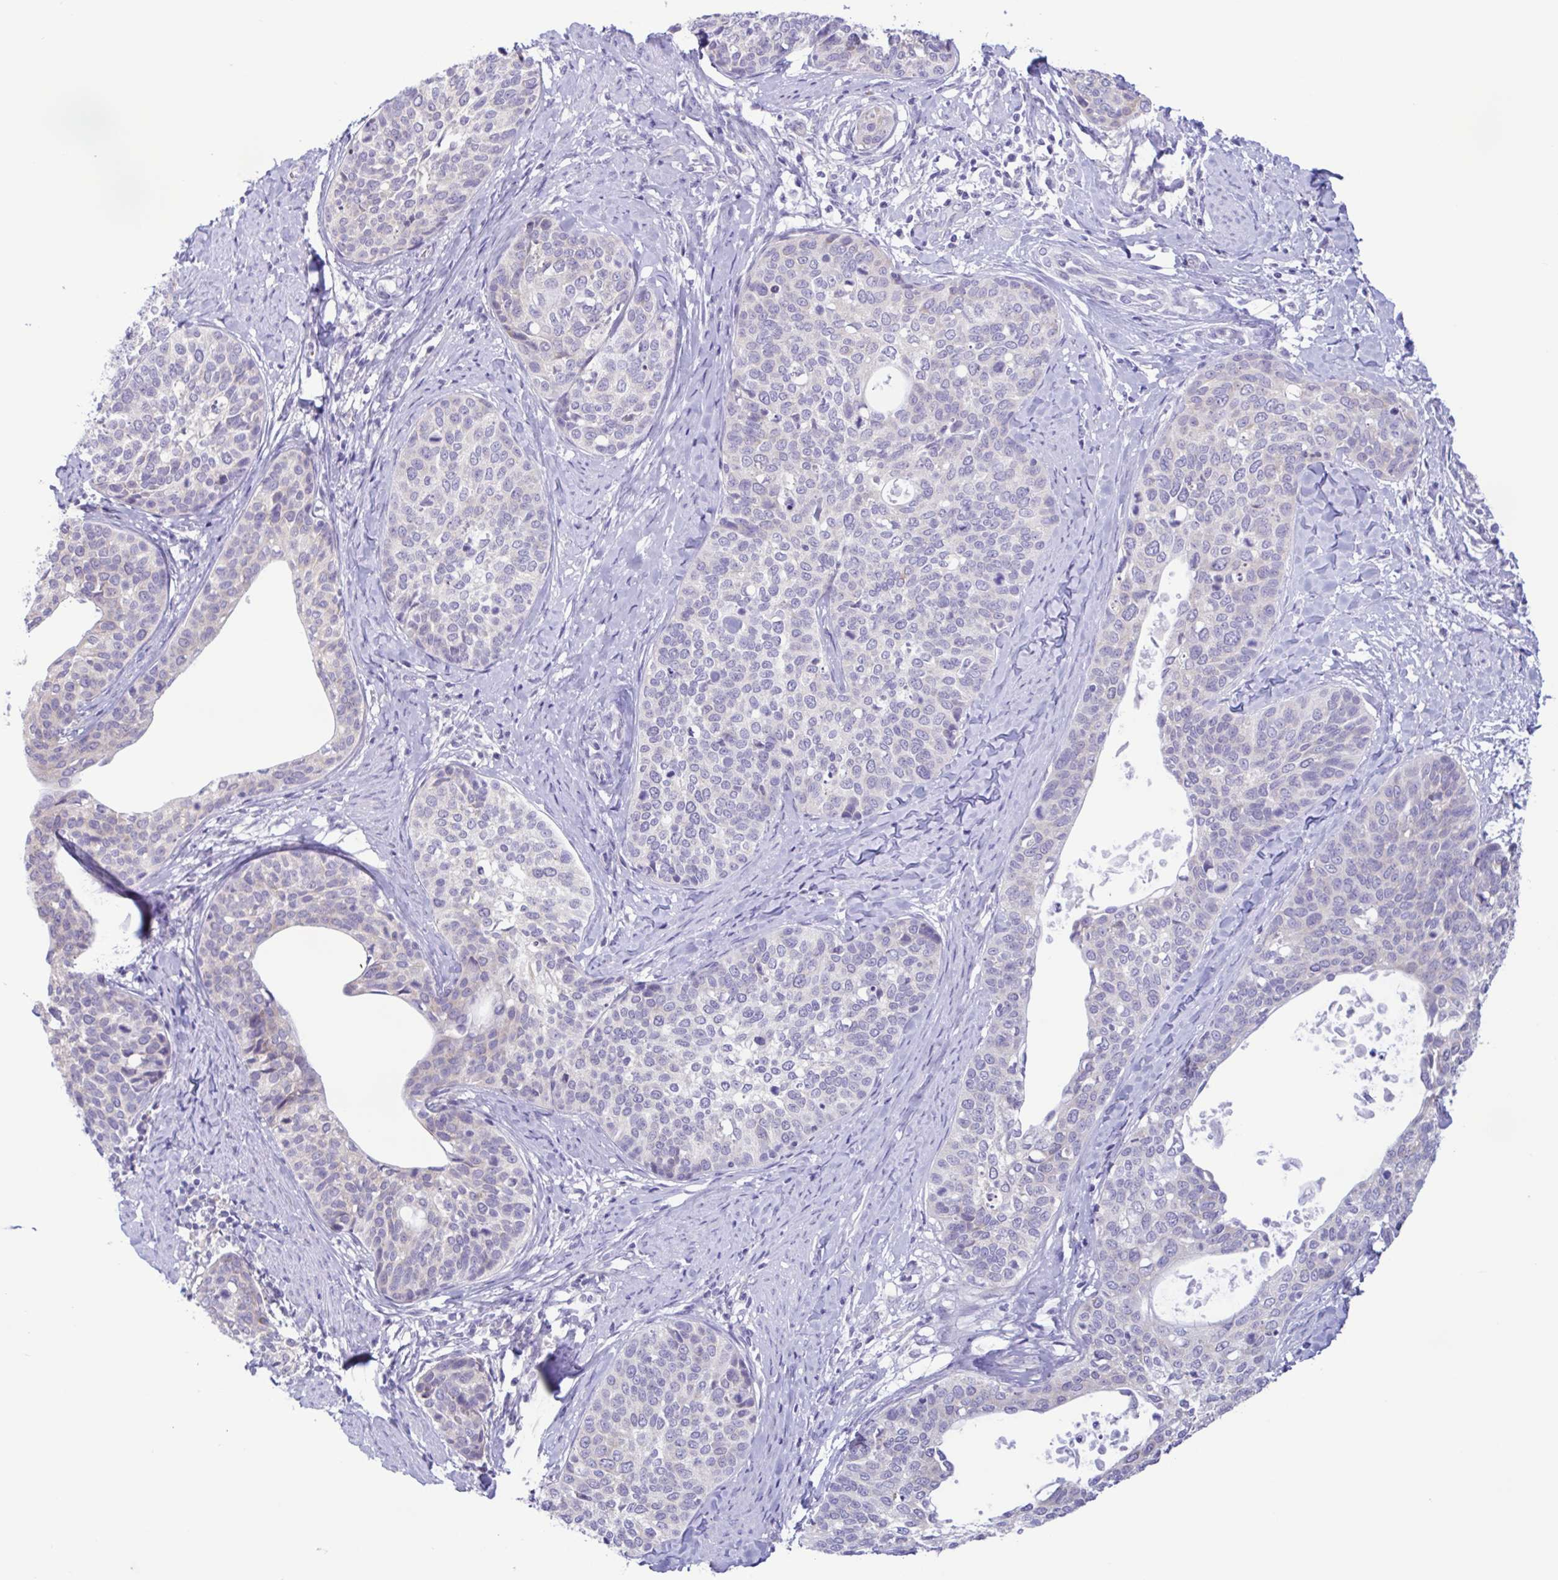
{"staining": {"intensity": "negative", "quantity": "none", "location": "none"}, "tissue": "cervical cancer", "cell_type": "Tumor cells", "image_type": "cancer", "snomed": [{"axis": "morphology", "description": "Squamous cell carcinoma, NOS"}, {"axis": "topography", "description": "Cervix"}], "caption": "A histopathology image of cervical cancer (squamous cell carcinoma) stained for a protein reveals no brown staining in tumor cells. Brightfield microscopy of immunohistochemistry (IHC) stained with DAB (brown) and hematoxylin (blue), captured at high magnification.", "gene": "TNNI3", "patient": {"sex": "female", "age": 69}}